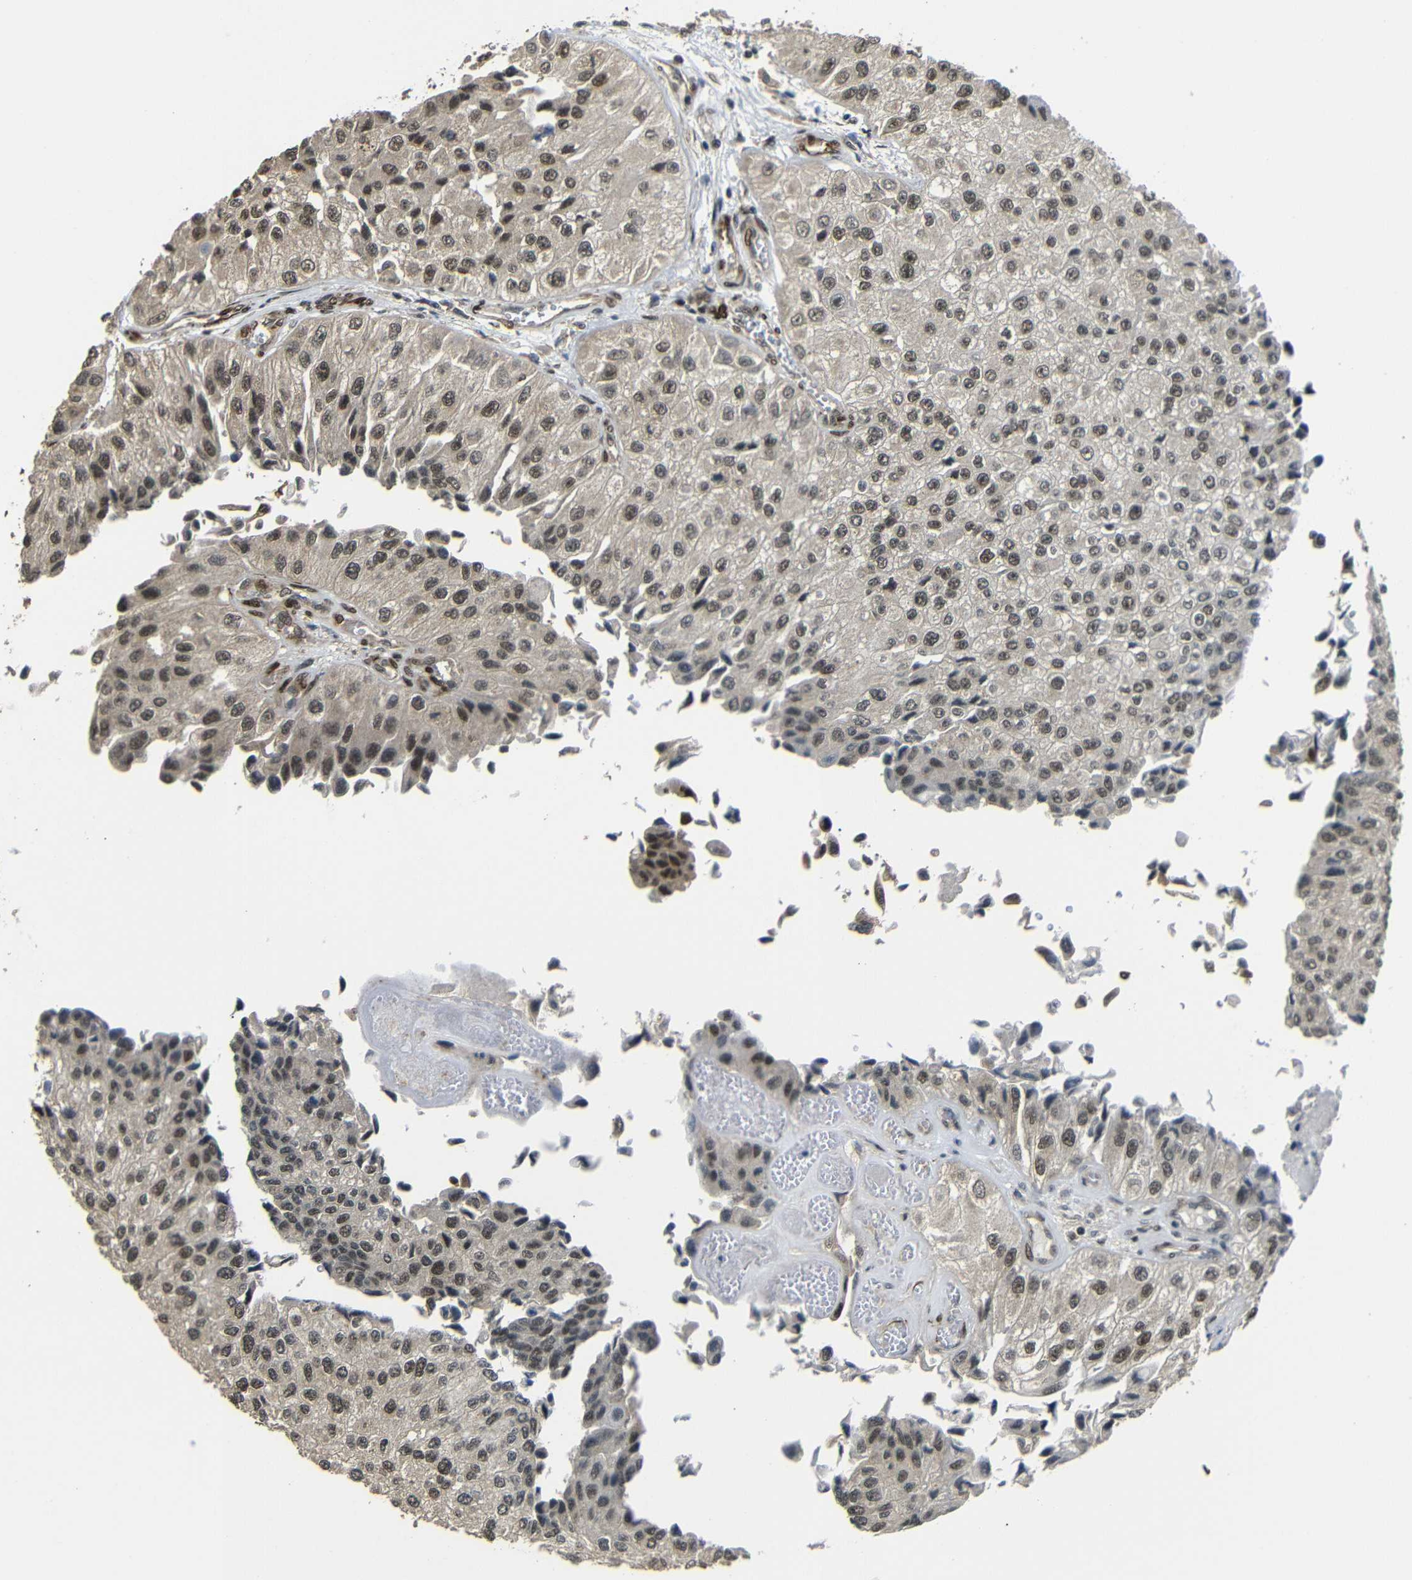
{"staining": {"intensity": "moderate", "quantity": ">75%", "location": "cytoplasmic/membranous,nuclear"}, "tissue": "urothelial cancer", "cell_type": "Tumor cells", "image_type": "cancer", "snomed": [{"axis": "morphology", "description": "Urothelial carcinoma, High grade"}, {"axis": "topography", "description": "Kidney"}, {"axis": "topography", "description": "Urinary bladder"}], "caption": "Immunohistochemical staining of urothelial carcinoma (high-grade) shows medium levels of moderate cytoplasmic/membranous and nuclear protein positivity in approximately >75% of tumor cells.", "gene": "TBX2", "patient": {"sex": "male", "age": 77}}